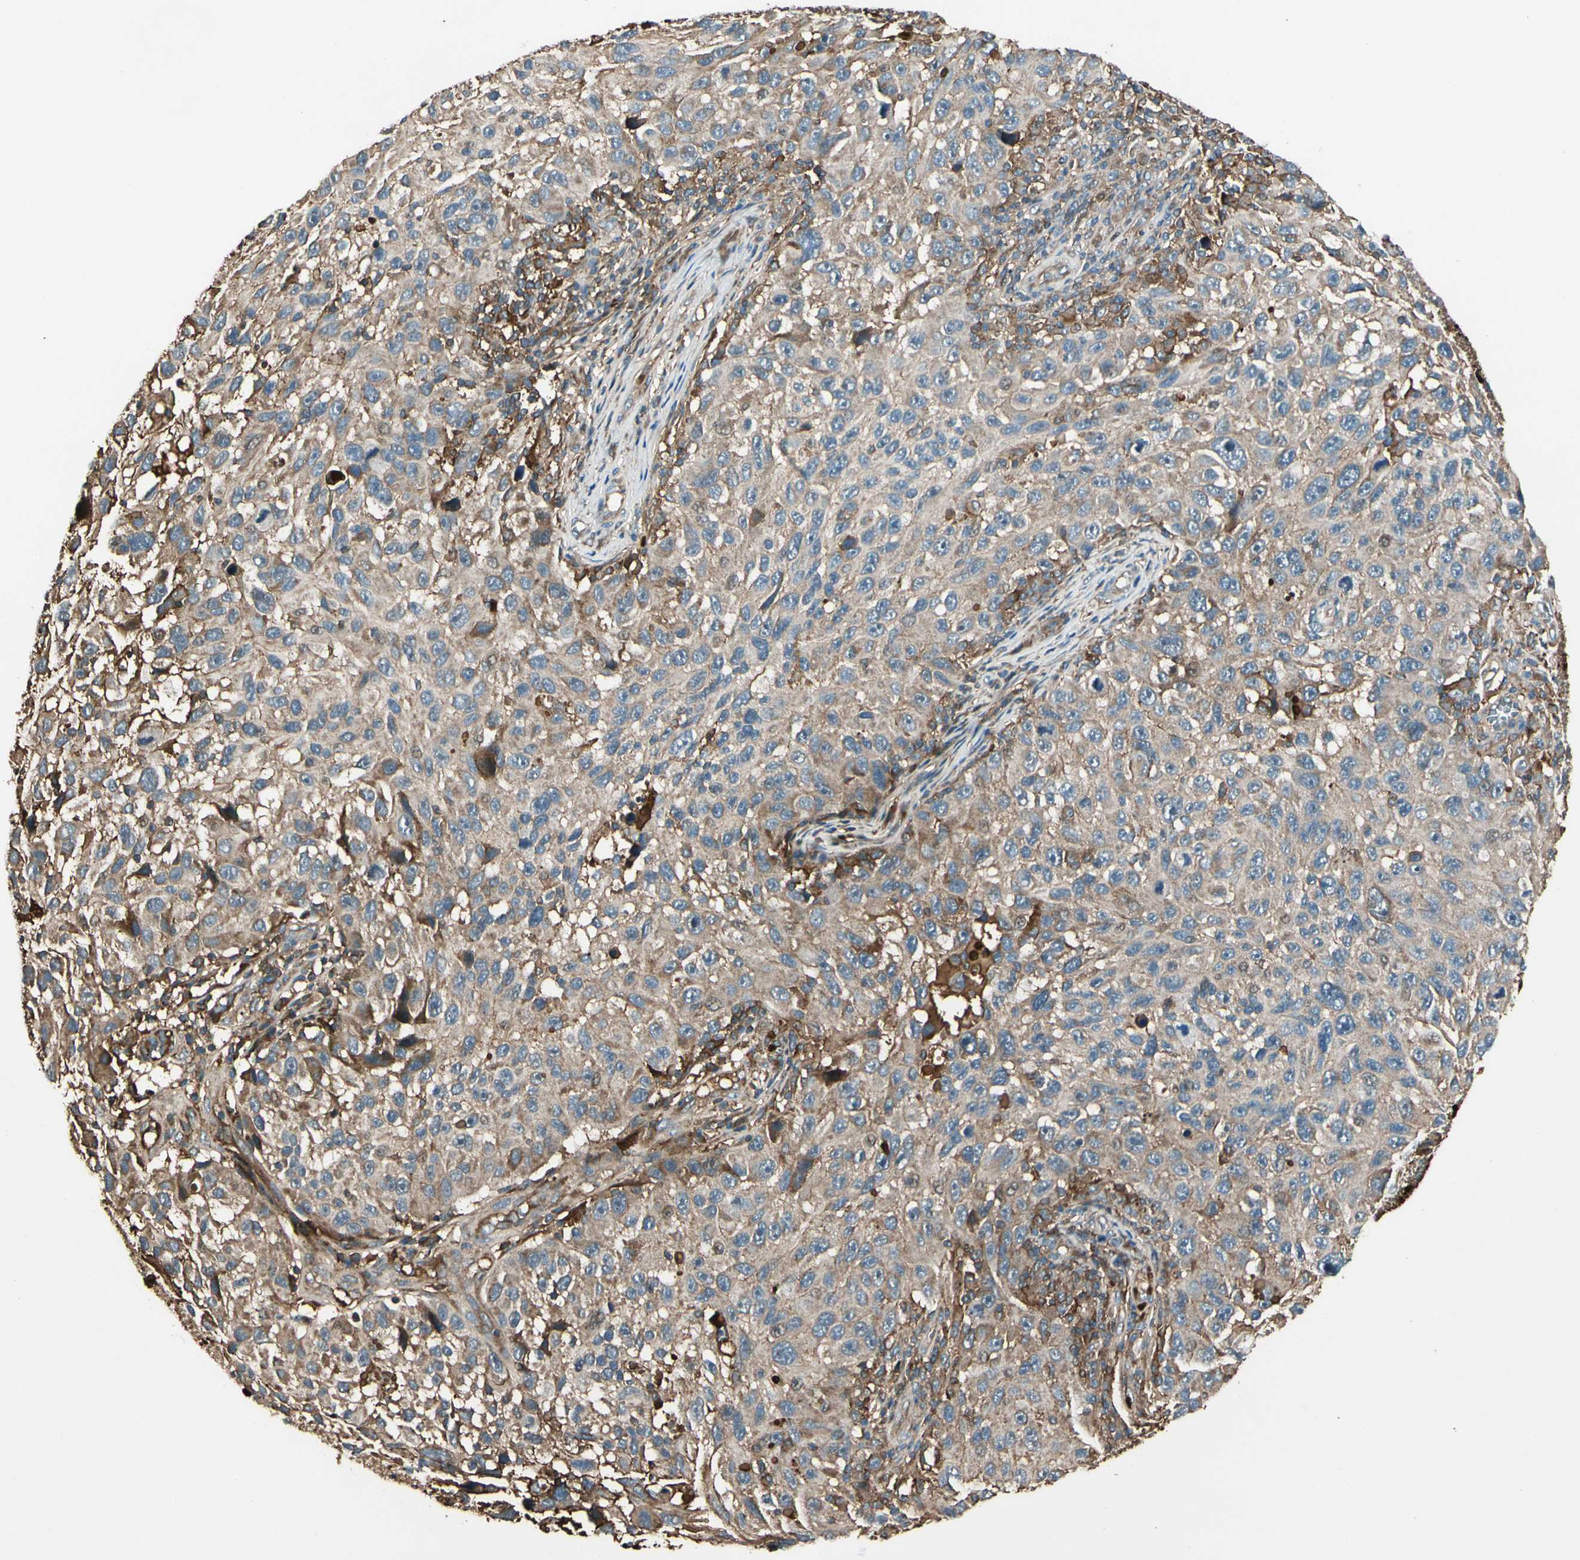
{"staining": {"intensity": "weak", "quantity": ">75%", "location": "cytoplasmic/membranous"}, "tissue": "melanoma", "cell_type": "Tumor cells", "image_type": "cancer", "snomed": [{"axis": "morphology", "description": "Malignant melanoma, NOS"}, {"axis": "topography", "description": "Skin"}], "caption": "Melanoma stained for a protein exhibits weak cytoplasmic/membranous positivity in tumor cells.", "gene": "STX11", "patient": {"sex": "male", "age": 53}}